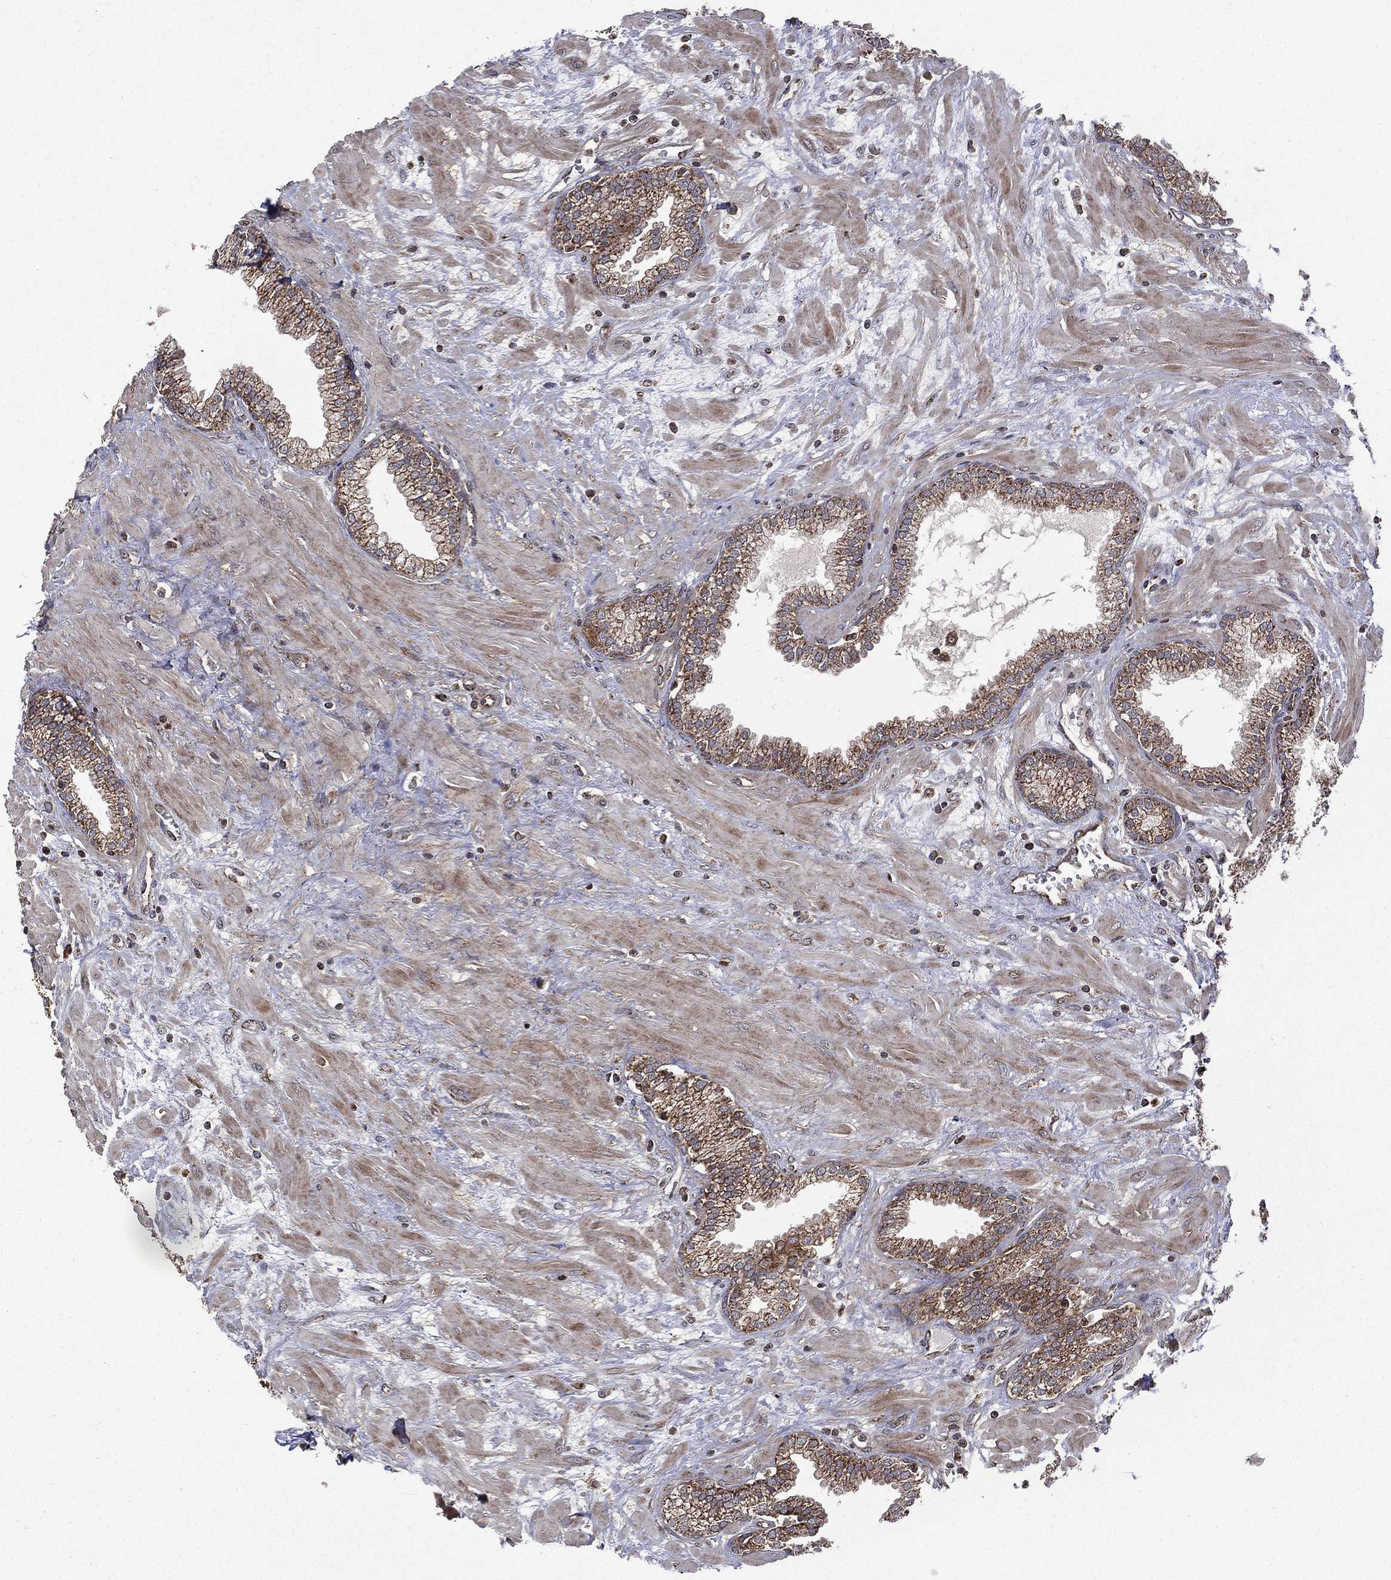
{"staining": {"intensity": "strong", "quantity": "25%-75%", "location": "cytoplasmic/membranous"}, "tissue": "prostate", "cell_type": "Glandular cells", "image_type": "normal", "snomed": [{"axis": "morphology", "description": "Normal tissue, NOS"}, {"axis": "topography", "description": "Prostate"}], "caption": "Prostate stained with IHC shows strong cytoplasmic/membranous staining in about 25%-75% of glandular cells.", "gene": "GIMAP6", "patient": {"sex": "male", "age": 64}}